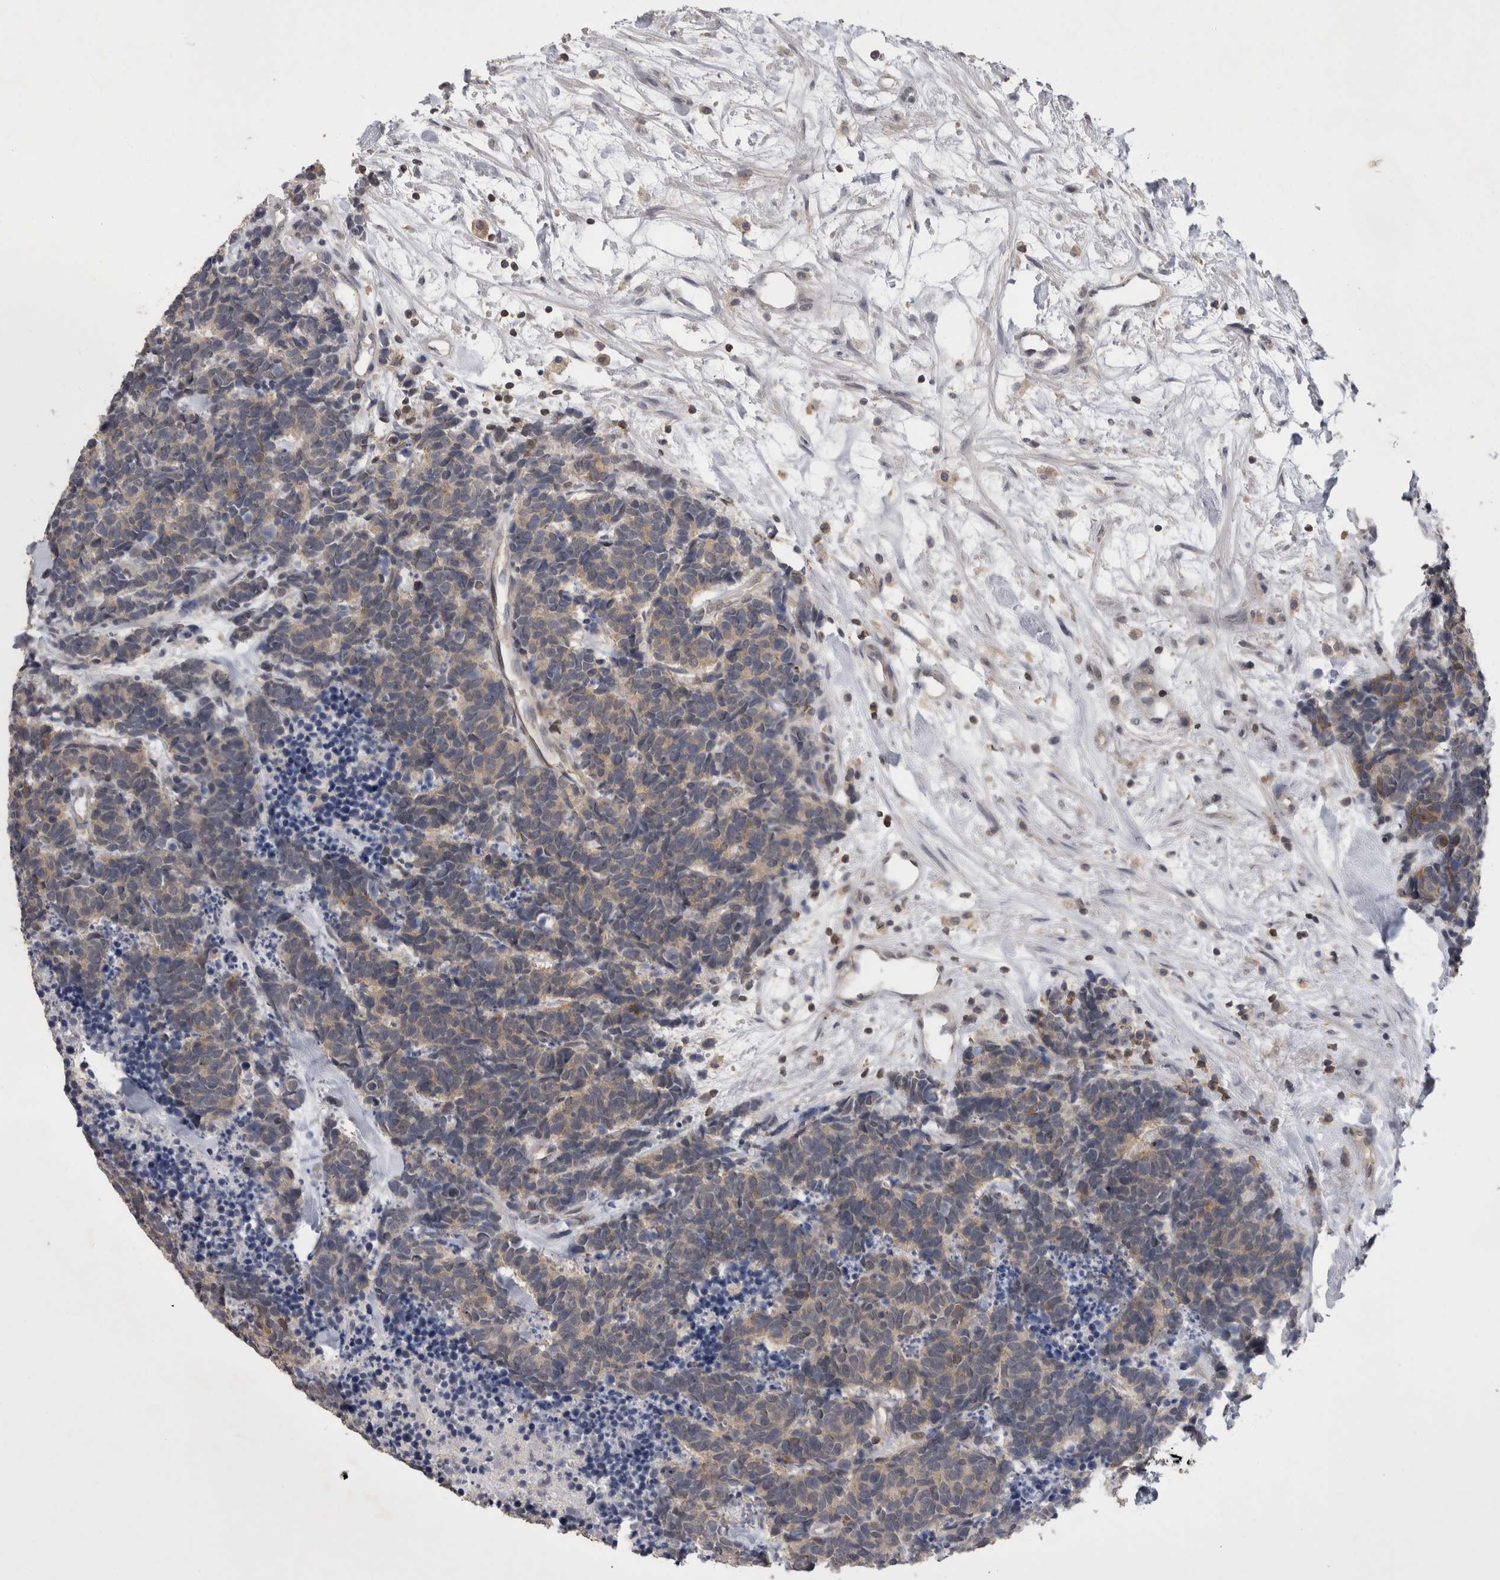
{"staining": {"intensity": "weak", "quantity": ">75%", "location": "cytoplasmic/membranous"}, "tissue": "carcinoid", "cell_type": "Tumor cells", "image_type": "cancer", "snomed": [{"axis": "morphology", "description": "Carcinoma, NOS"}, {"axis": "morphology", "description": "Carcinoid, malignant, NOS"}, {"axis": "topography", "description": "Urinary bladder"}], "caption": "Immunohistochemistry (IHC) photomicrograph of carcinoid stained for a protein (brown), which demonstrates low levels of weak cytoplasmic/membranous expression in approximately >75% of tumor cells.", "gene": "NFATC2", "patient": {"sex": "male", "age": 57}}